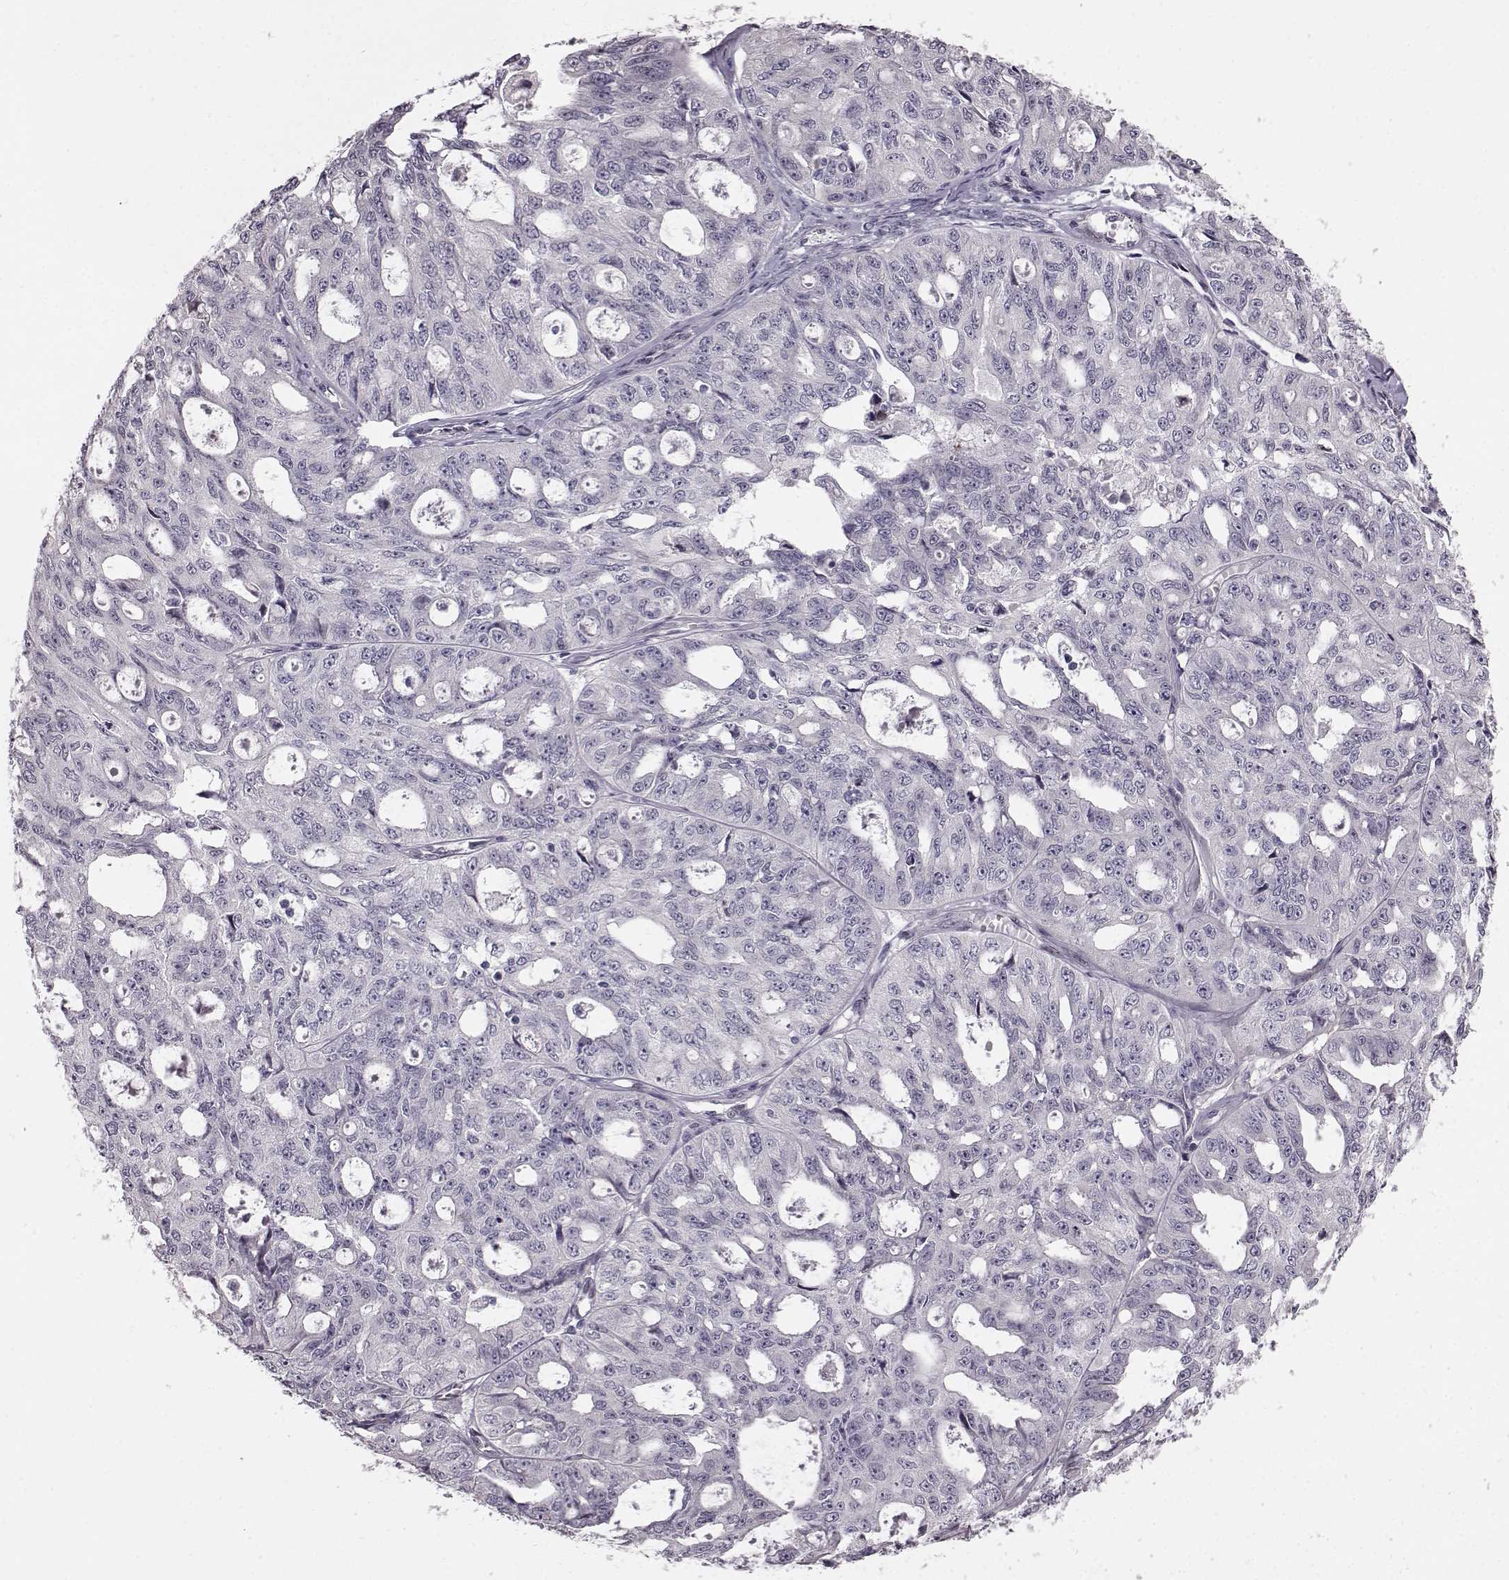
{"staining": {"intensity": "negative", "quantity": "none", "location": "none"}, "tissue": "ovarian cancer", "cell_type": "Tumor cells", "image_type": "cancer", "snomed": [{"axis": "morphology", "description": "Carcinoma, endometroid"}, {"axis": "topography", "description": "Ovary"}], "caption": "Micrograph shows no protein expression in tumor cells of ovarian endometroid carcinoma tissue.", "gene": "TCHHL1", "patient": {"sex": "female", "age": 65}}